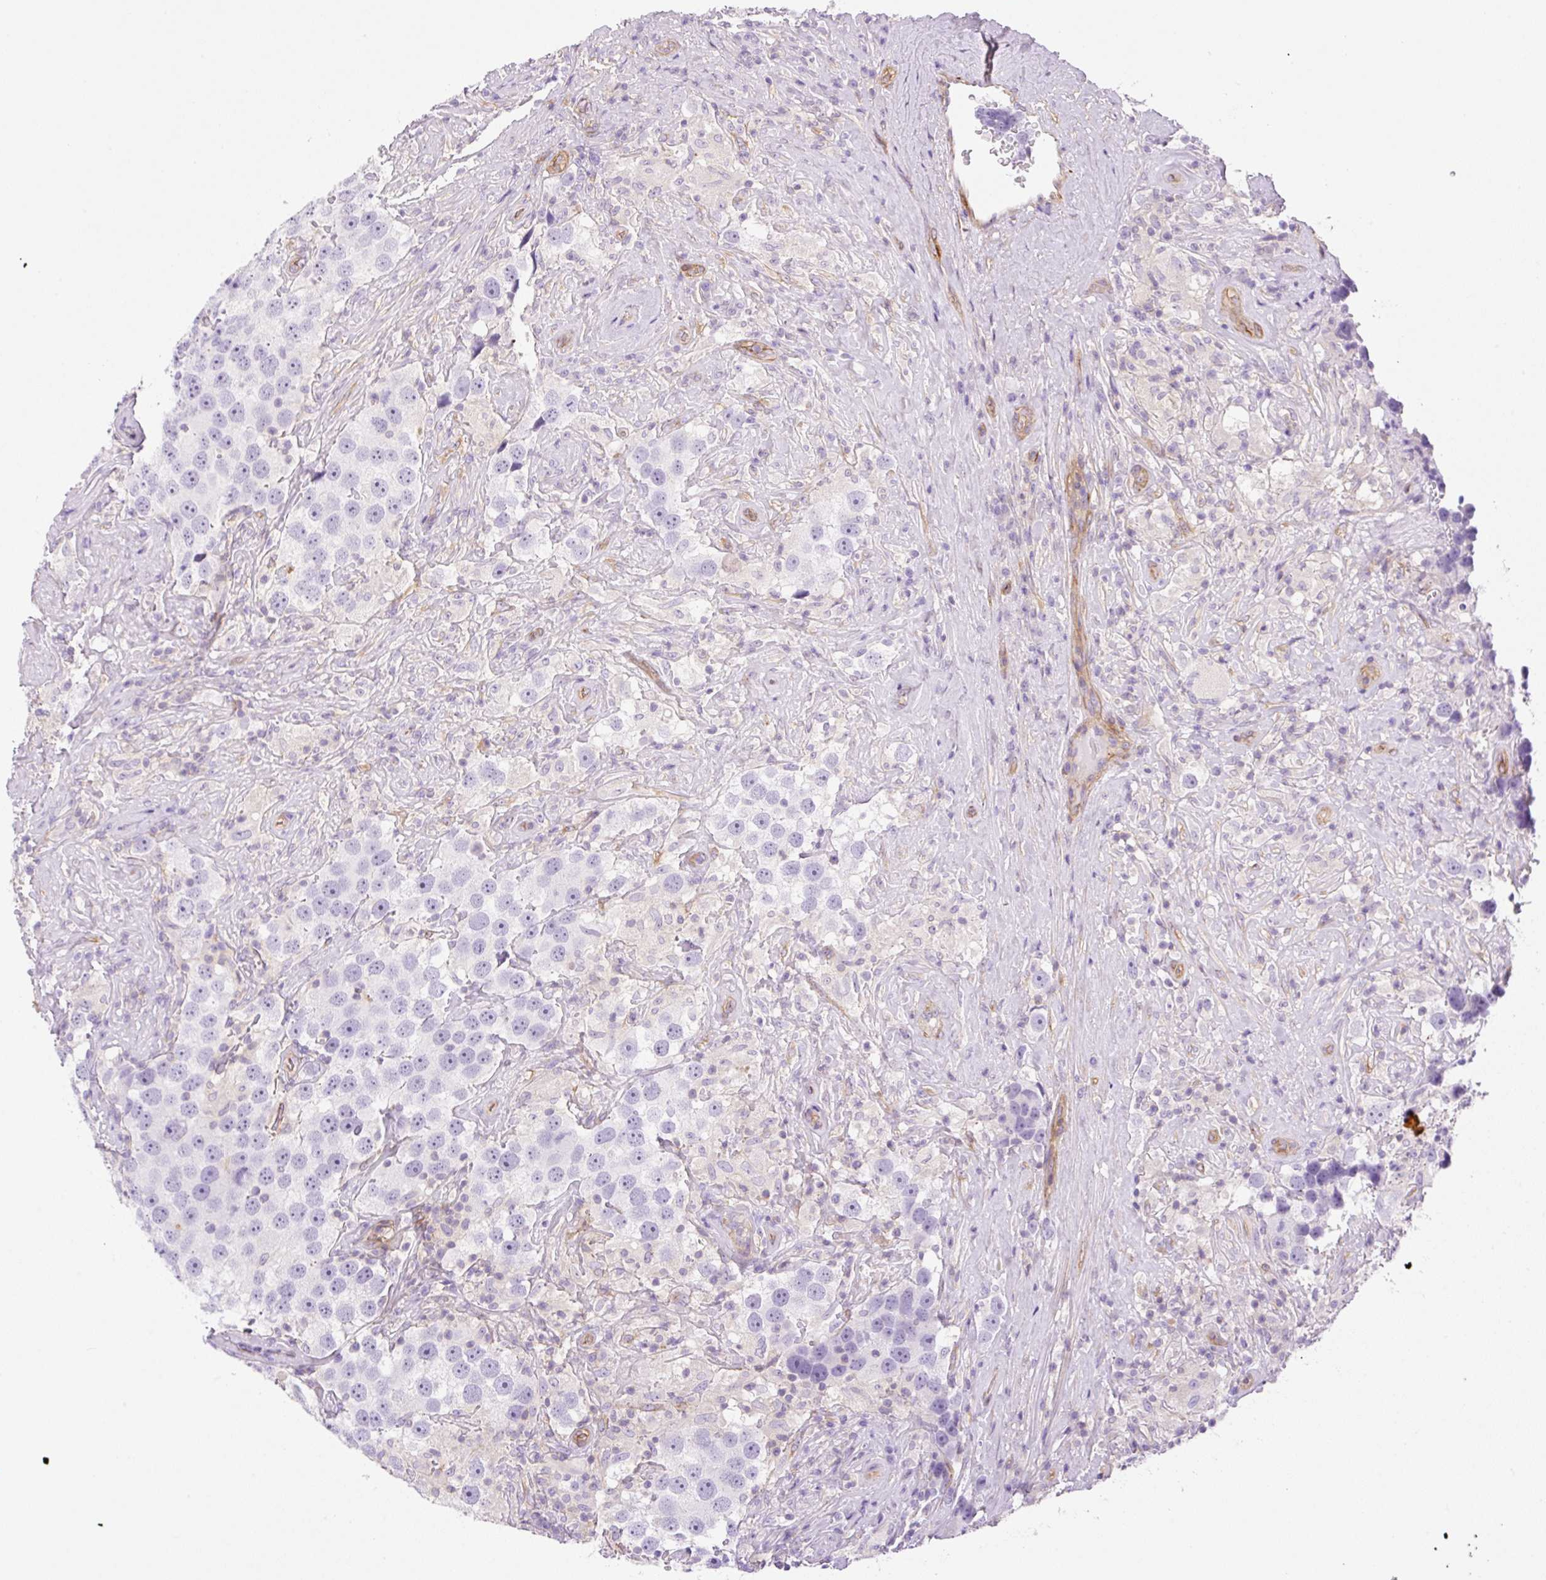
{"staining": {"intensity": "negative", "quantity": "none", "location": "none"}, "tissue": "testis cancer", "cell_type": "Tumor cells", "image_type": "cancer", "snomed": [{"axis": "morphology", "description": "Seminoma, NOS"}, {"axis": "topography", "description": "Testis"}], "caption": "DAB (3,3'-diaminobenzidine) immunohistochemical staining of human testis seminoma demonstrates no significant staining in tumor cells.", "gene": "EHD3", "patient": {"sex": "male", "age": 49}}